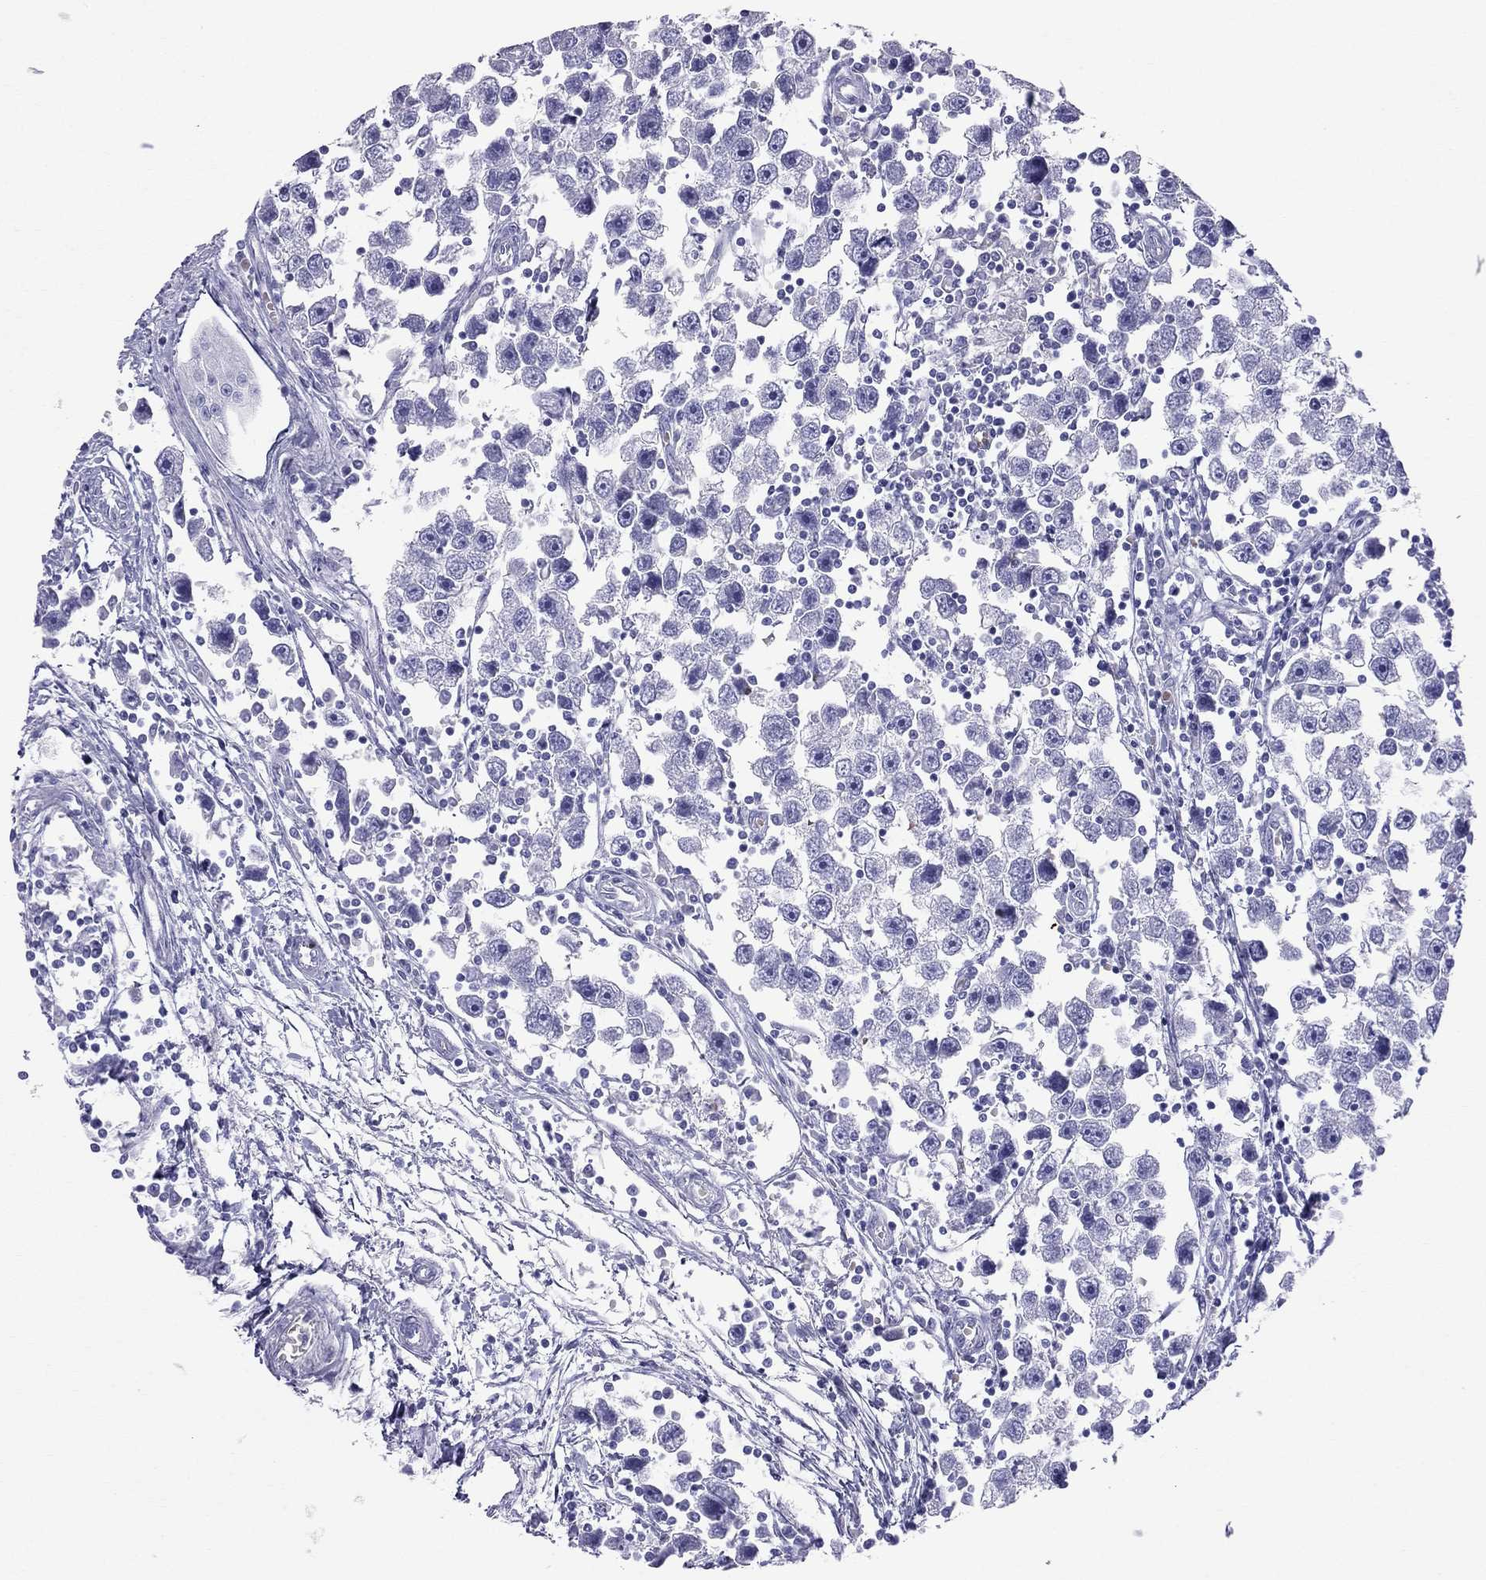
{"staining": {"intensity": "negative", "quantity": "none", "location": "none"}, "tissue": "testis cancer", "cell_type": "Tumor cells", "image_type": "cancer", "snomed": [{"axis": "morphology", "description": "Seminoma, NOS"}, {"axis": "topography", "description": "Testis"}], "caption": "The image shows no staining of tumor cells in testis cancer.", "gene": "DNAAF6", "patient": {"sex": "male", "age": 30}}